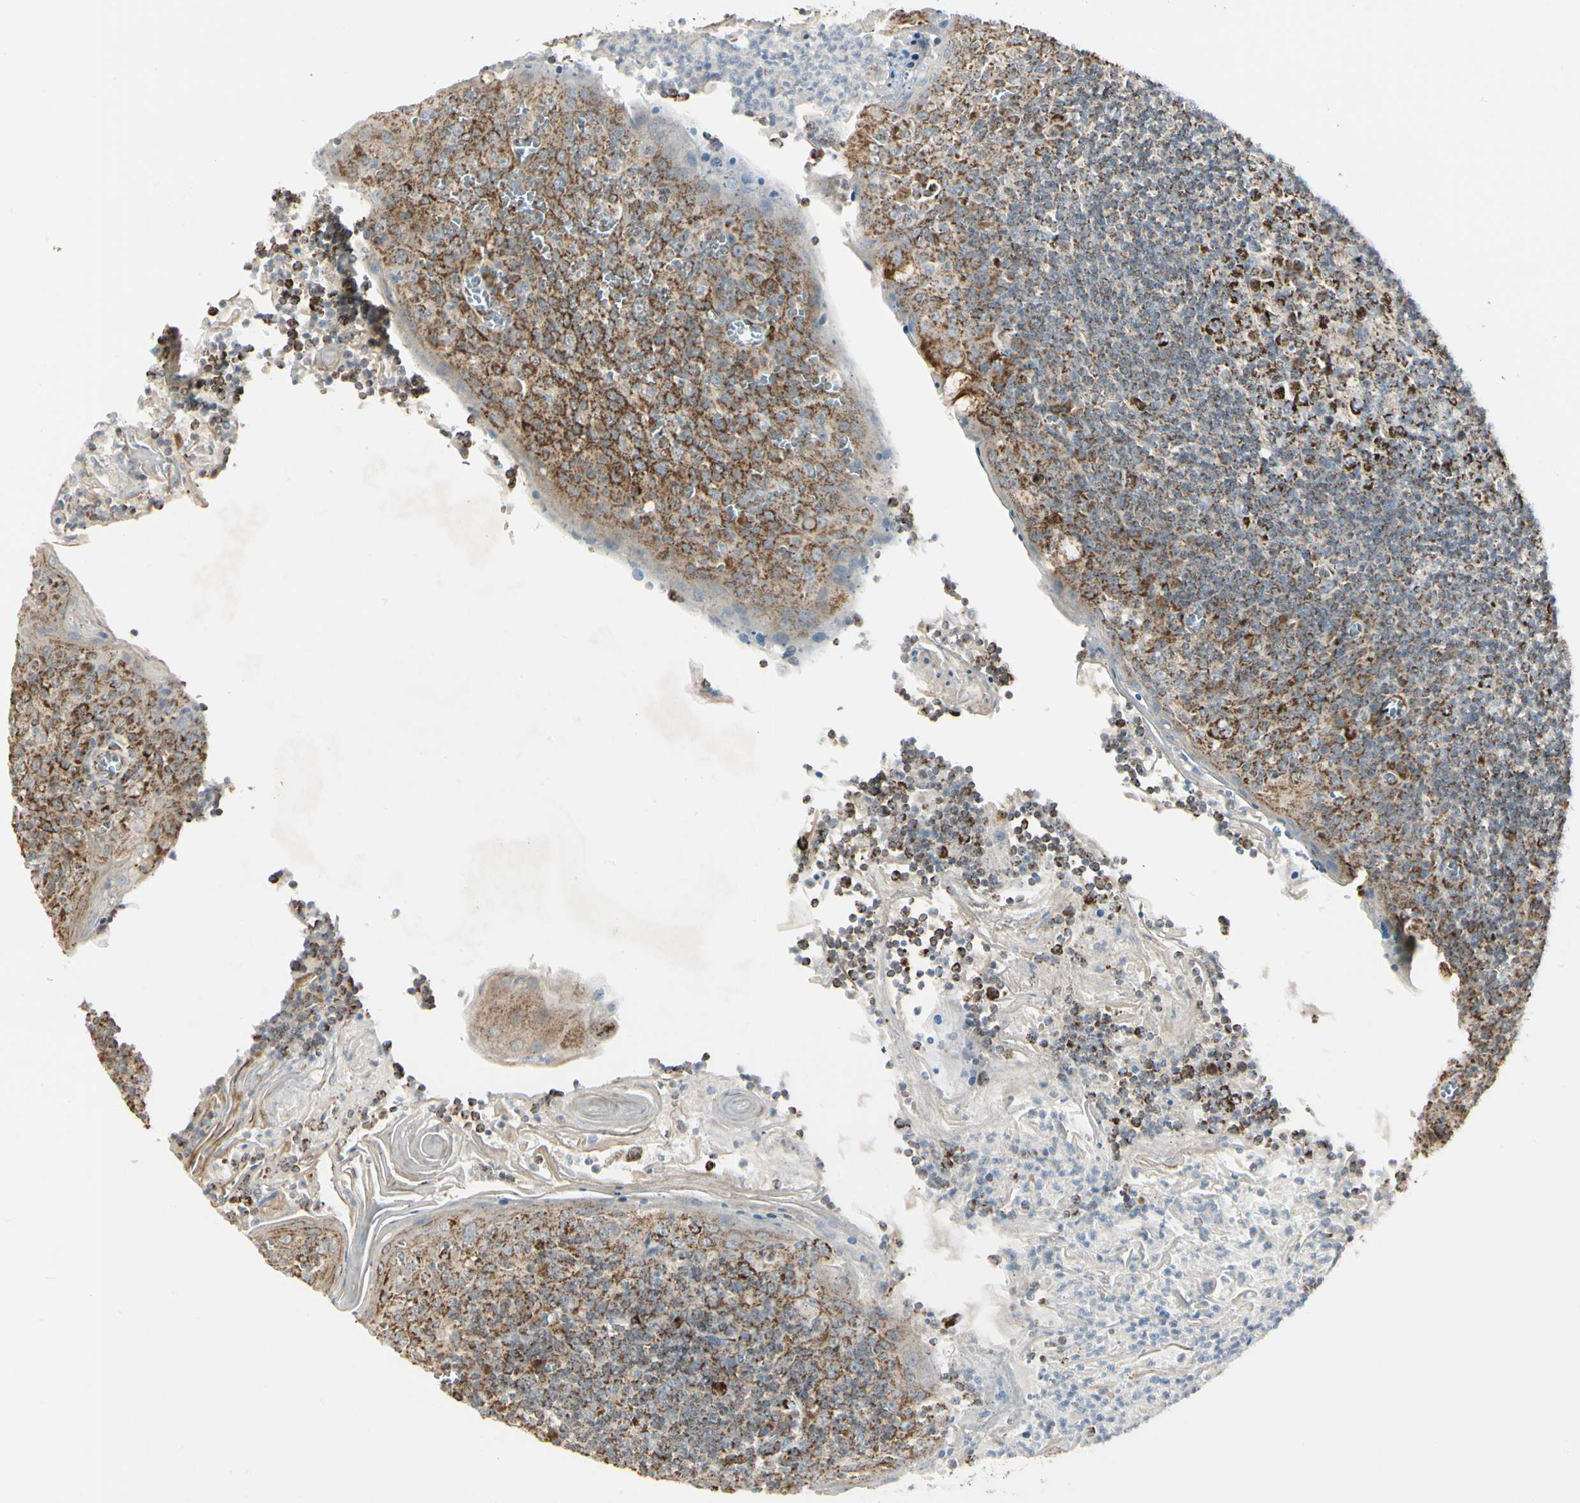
{"staining": {"intensity": "strong", "quantity": ">75%", "location": "cytoplasmic/membranous"}, "tissue": "tonsil", "cell_type": "Germinal center cells", "image_type": "normal", "snomed": [{"axis": "morphology", "description": "Normal tissue, NOS"}, {"axis": "topography", "description": "Tonsil"}], "caption": "Protein staining of benign tonsil exhibits strong cytoplasmic/membranous staining in about >75% of germinal center cells. The protein of interest is stained brown, and the nuclei are stained in blue (DAB (3,3'-diaminobenzidine) IHC with brightfield microscopy, high magnification).", "gene": "ANKS6", "patient": {"sex": "male", "age": 31}}